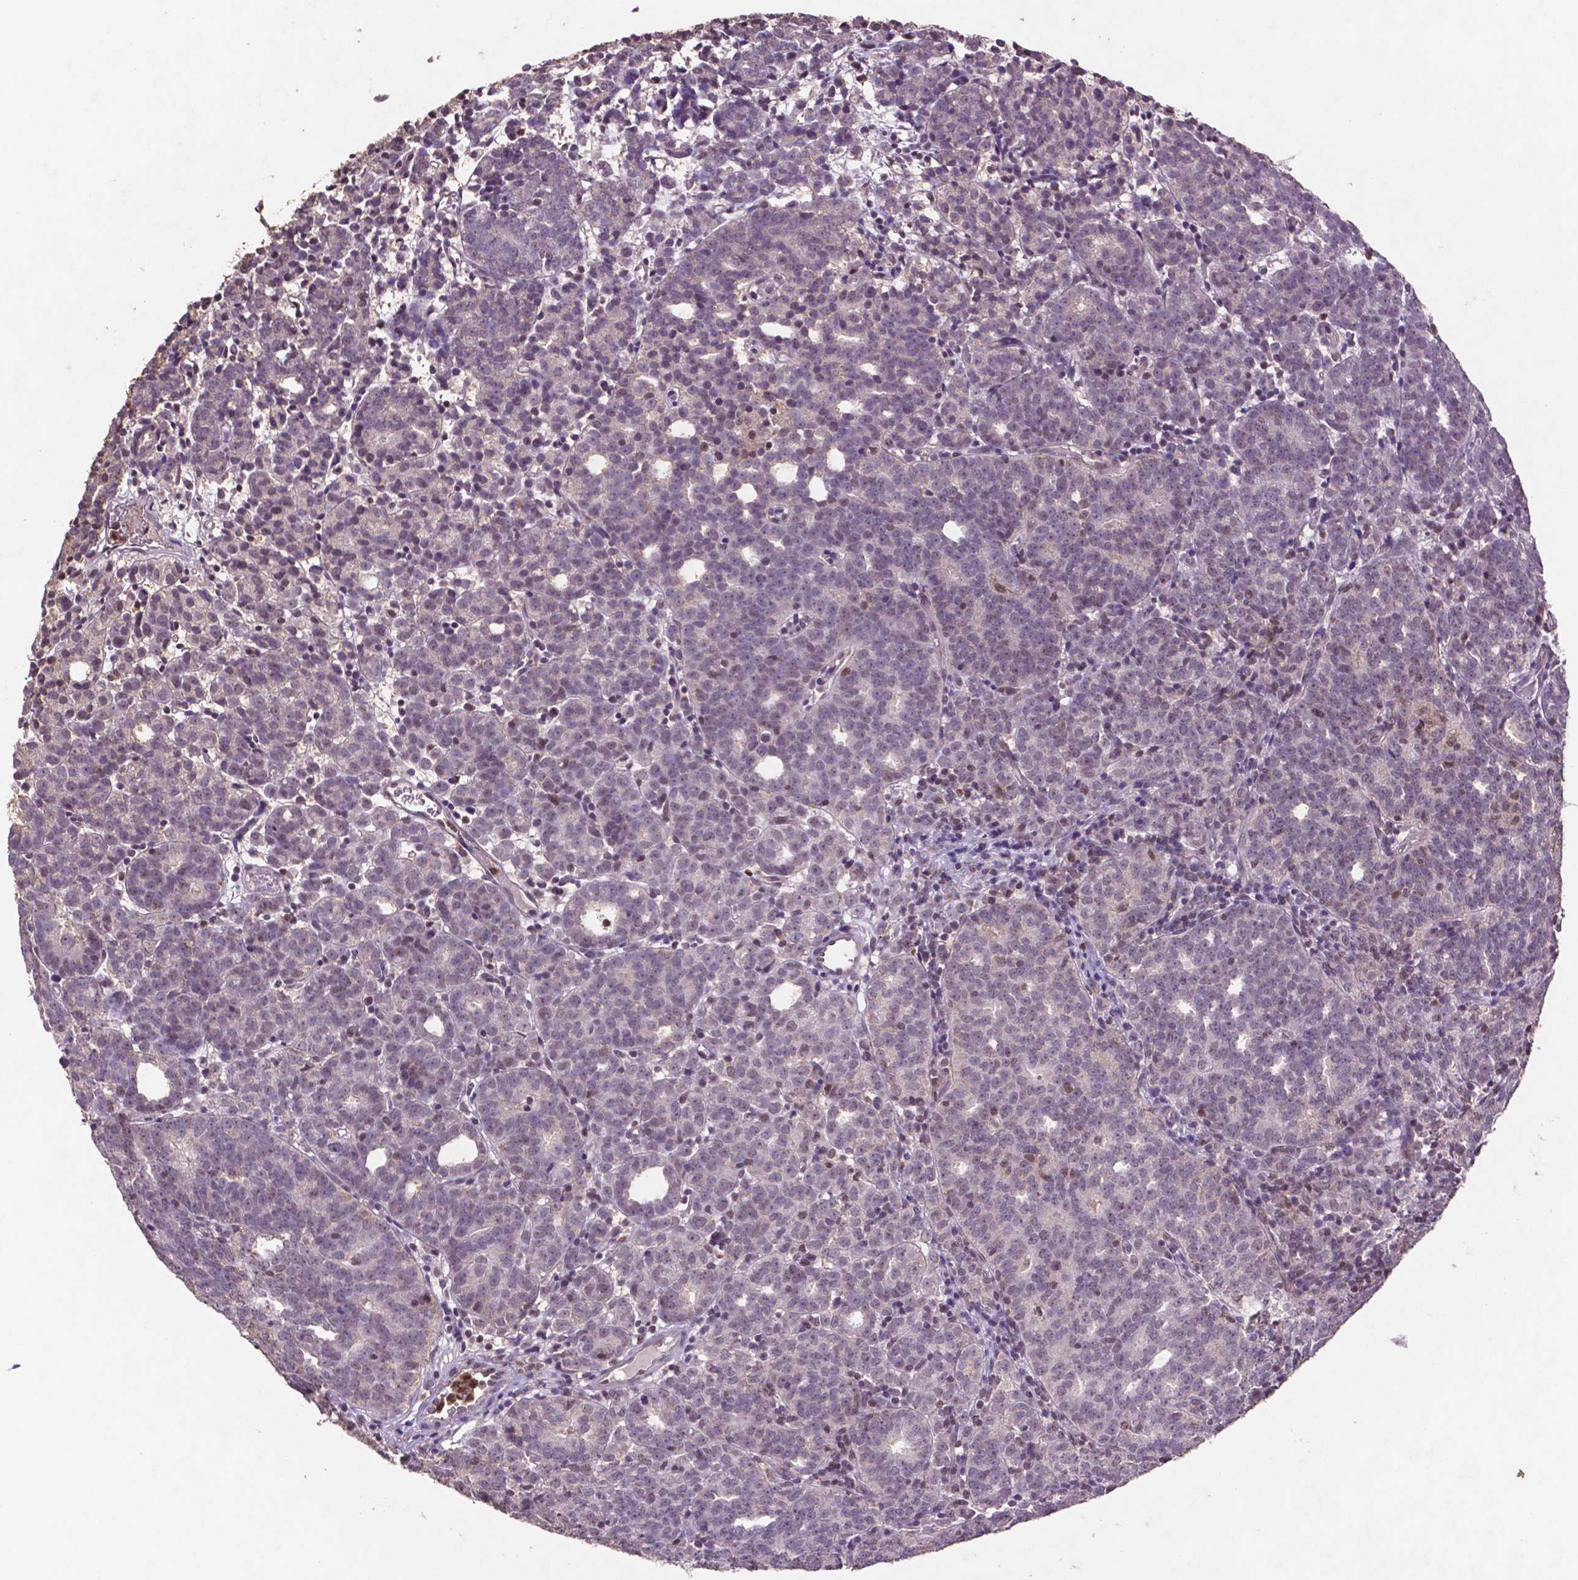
{"staining": {"intensity": "negative", "quantity": "none", "location": "none"}, "tissue": "prostate cancer", "cell_type": "Tumor cells", "image_type": "cancer", "snomed": [{"axis": "morphology", "description": "Adenocarcinoma, High grade"}, {"axis": "topography", "description": "Prostate"}], "caption": "Prostate cancer was stained to show a protein in brown. There is no significant staining in tumor cells.", "gene": "GLRX", "patient": {"sex": "male", "age": 53}}